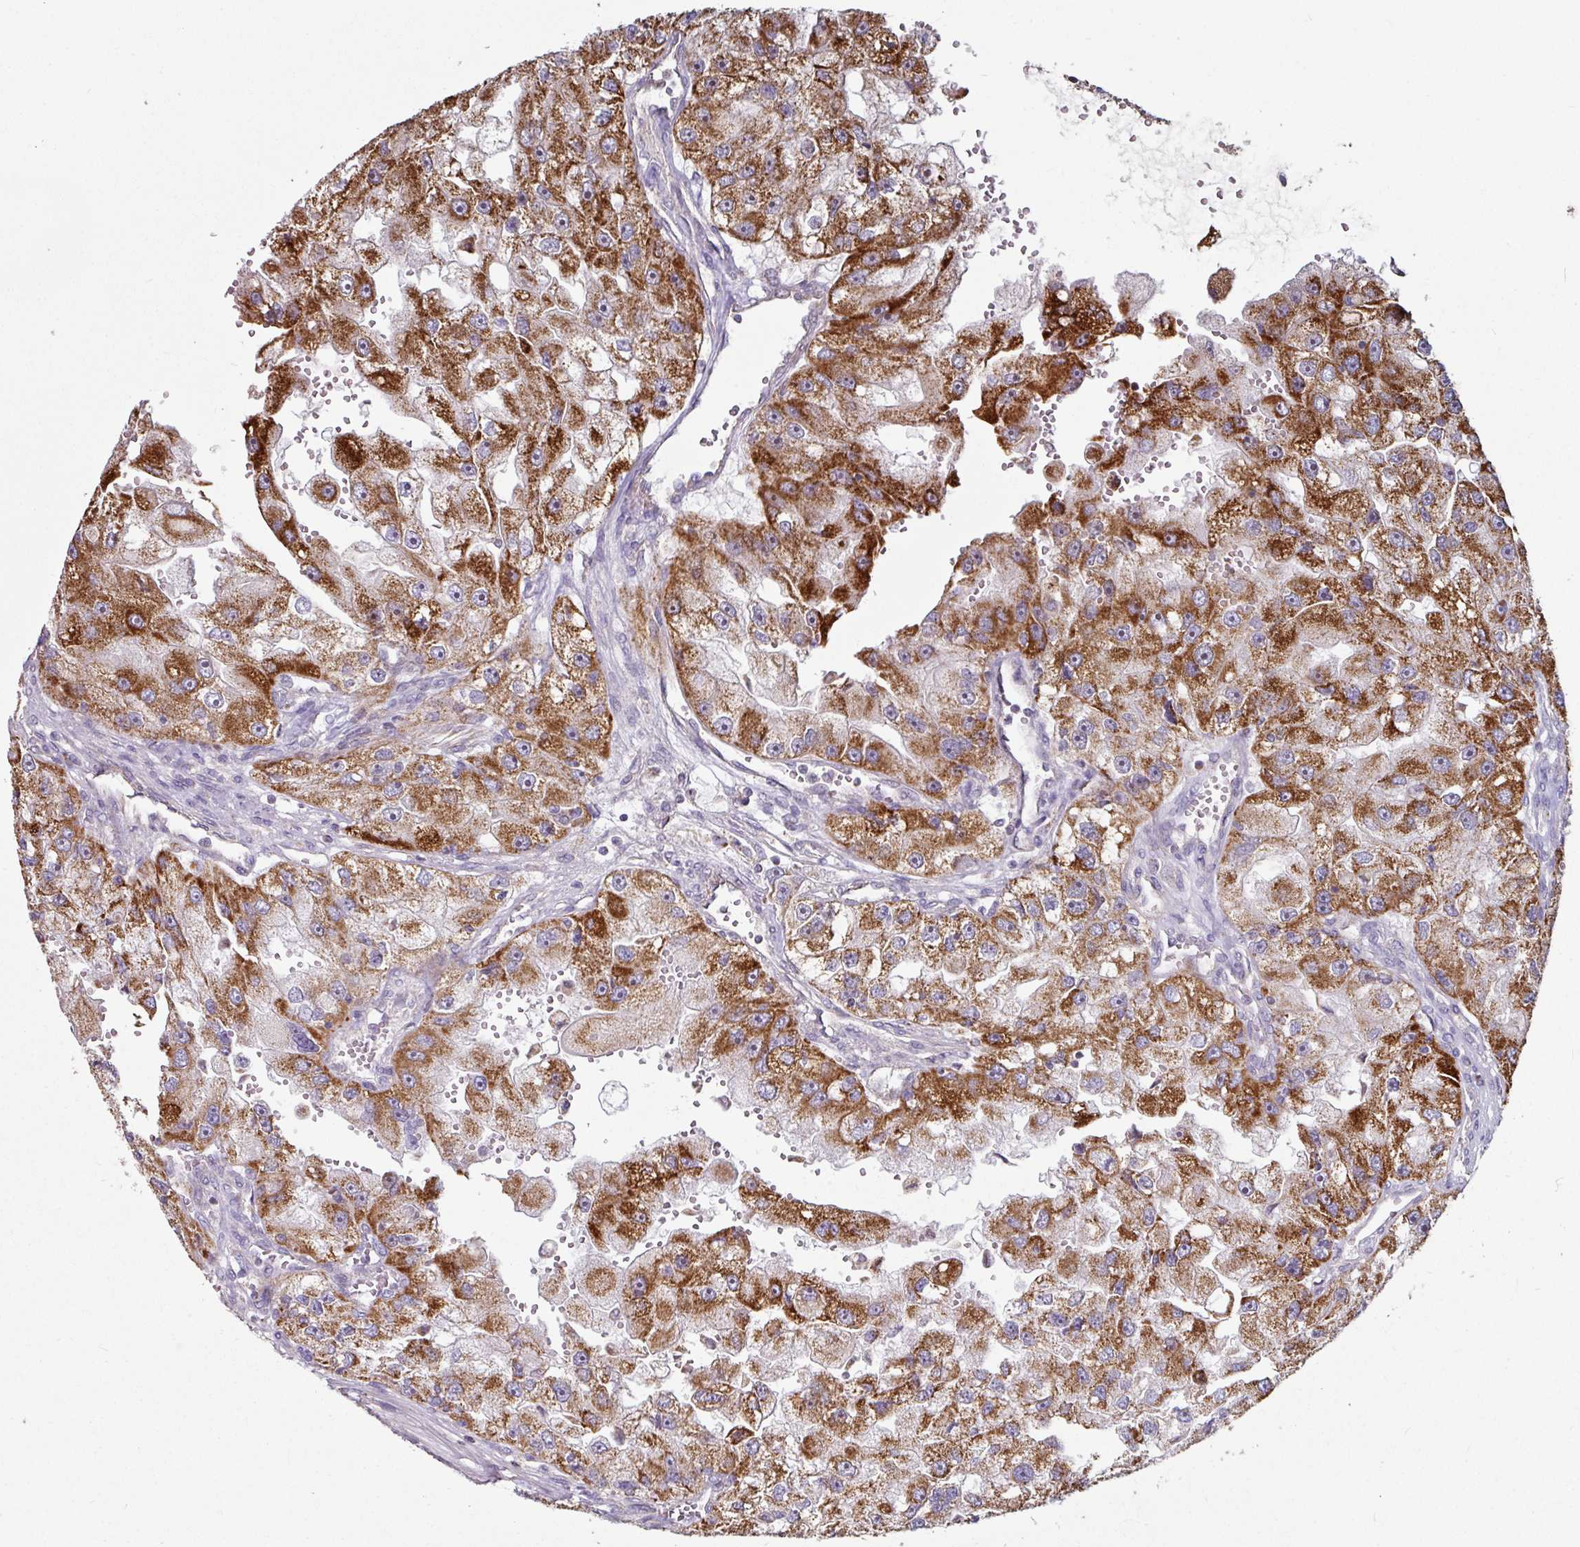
{"staining": {"intensity": "strong", "quantity": ">75%", "location": "cytoplasmic/membranous"}, "tissue": "renal cancer", "cell_type": "Tumor cells", "image_type": "cancer", "snomed": [{"axis": "morphology", "description": "Adenocarcinoma, NOS"}, {"axis": "topography", "description": "Kidney"}], "caption": "DAB (3,3'-diaminobenzidine) immunohistochemical staining of renal cancer demonstrates strong cytoplasmic/membranous protein expression in approximately >75% of tumor cells.", "gene": "OR2D3", "patient": {"sex": "male", "age": 63}}